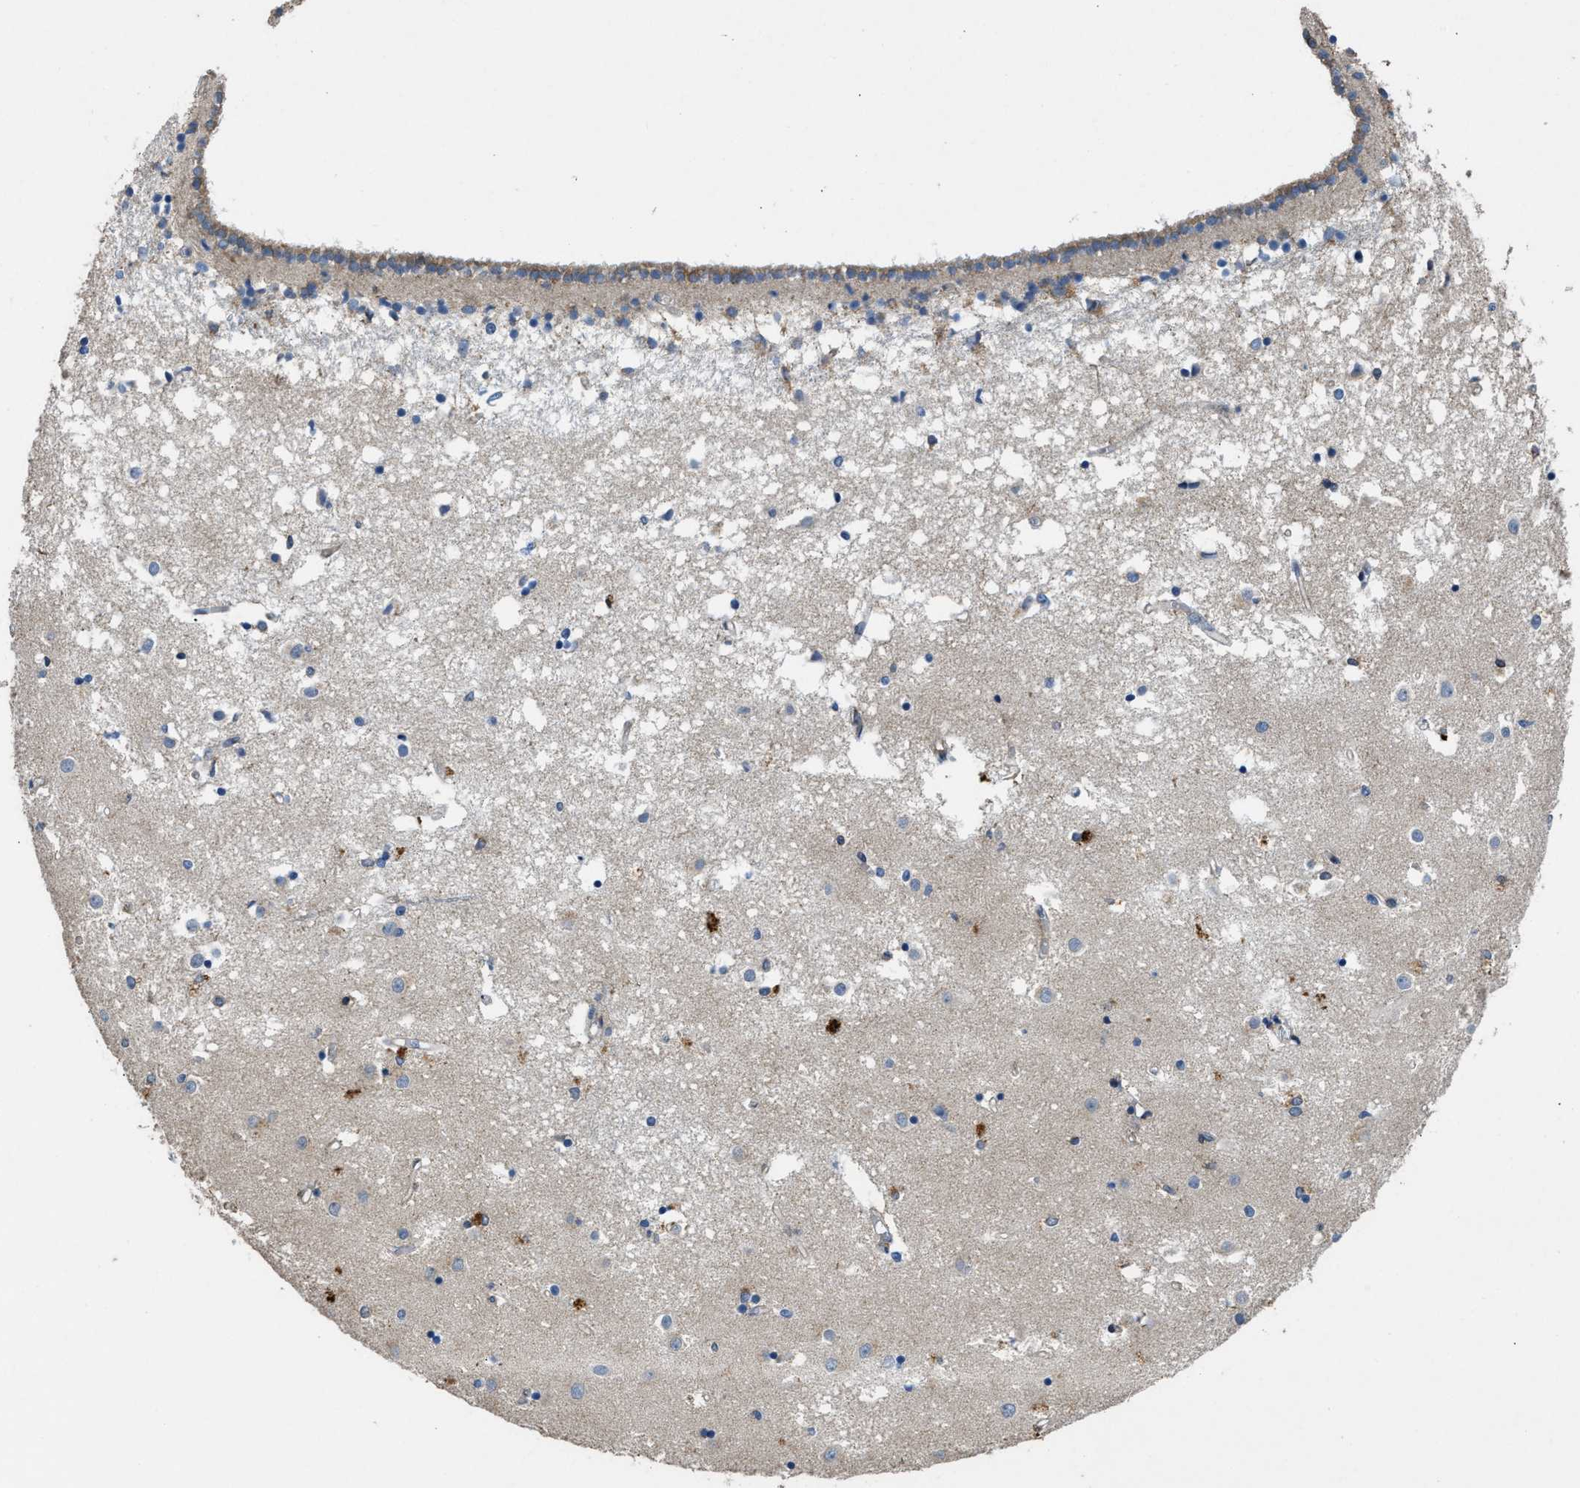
{"staining": {"intensity": "moderate", "quantity": "<25%", "location": "cytoplasmic/membranous"}, "tissue": "caudate", "cell_type": "Glial cells", "image_type": "normal", "snomed": [{"axis": "morphology", "description": "Normal tissue, NOS"}, {"axis": "topography", "description": "Lateral ventricle wall"}], "caption": "Moderate cytoplasmic/membranous protein staining is appreciated in about <25% of glial cells in caudate.", "gene": "GGCX", "patient": {"sex": "male", "age": 45}}